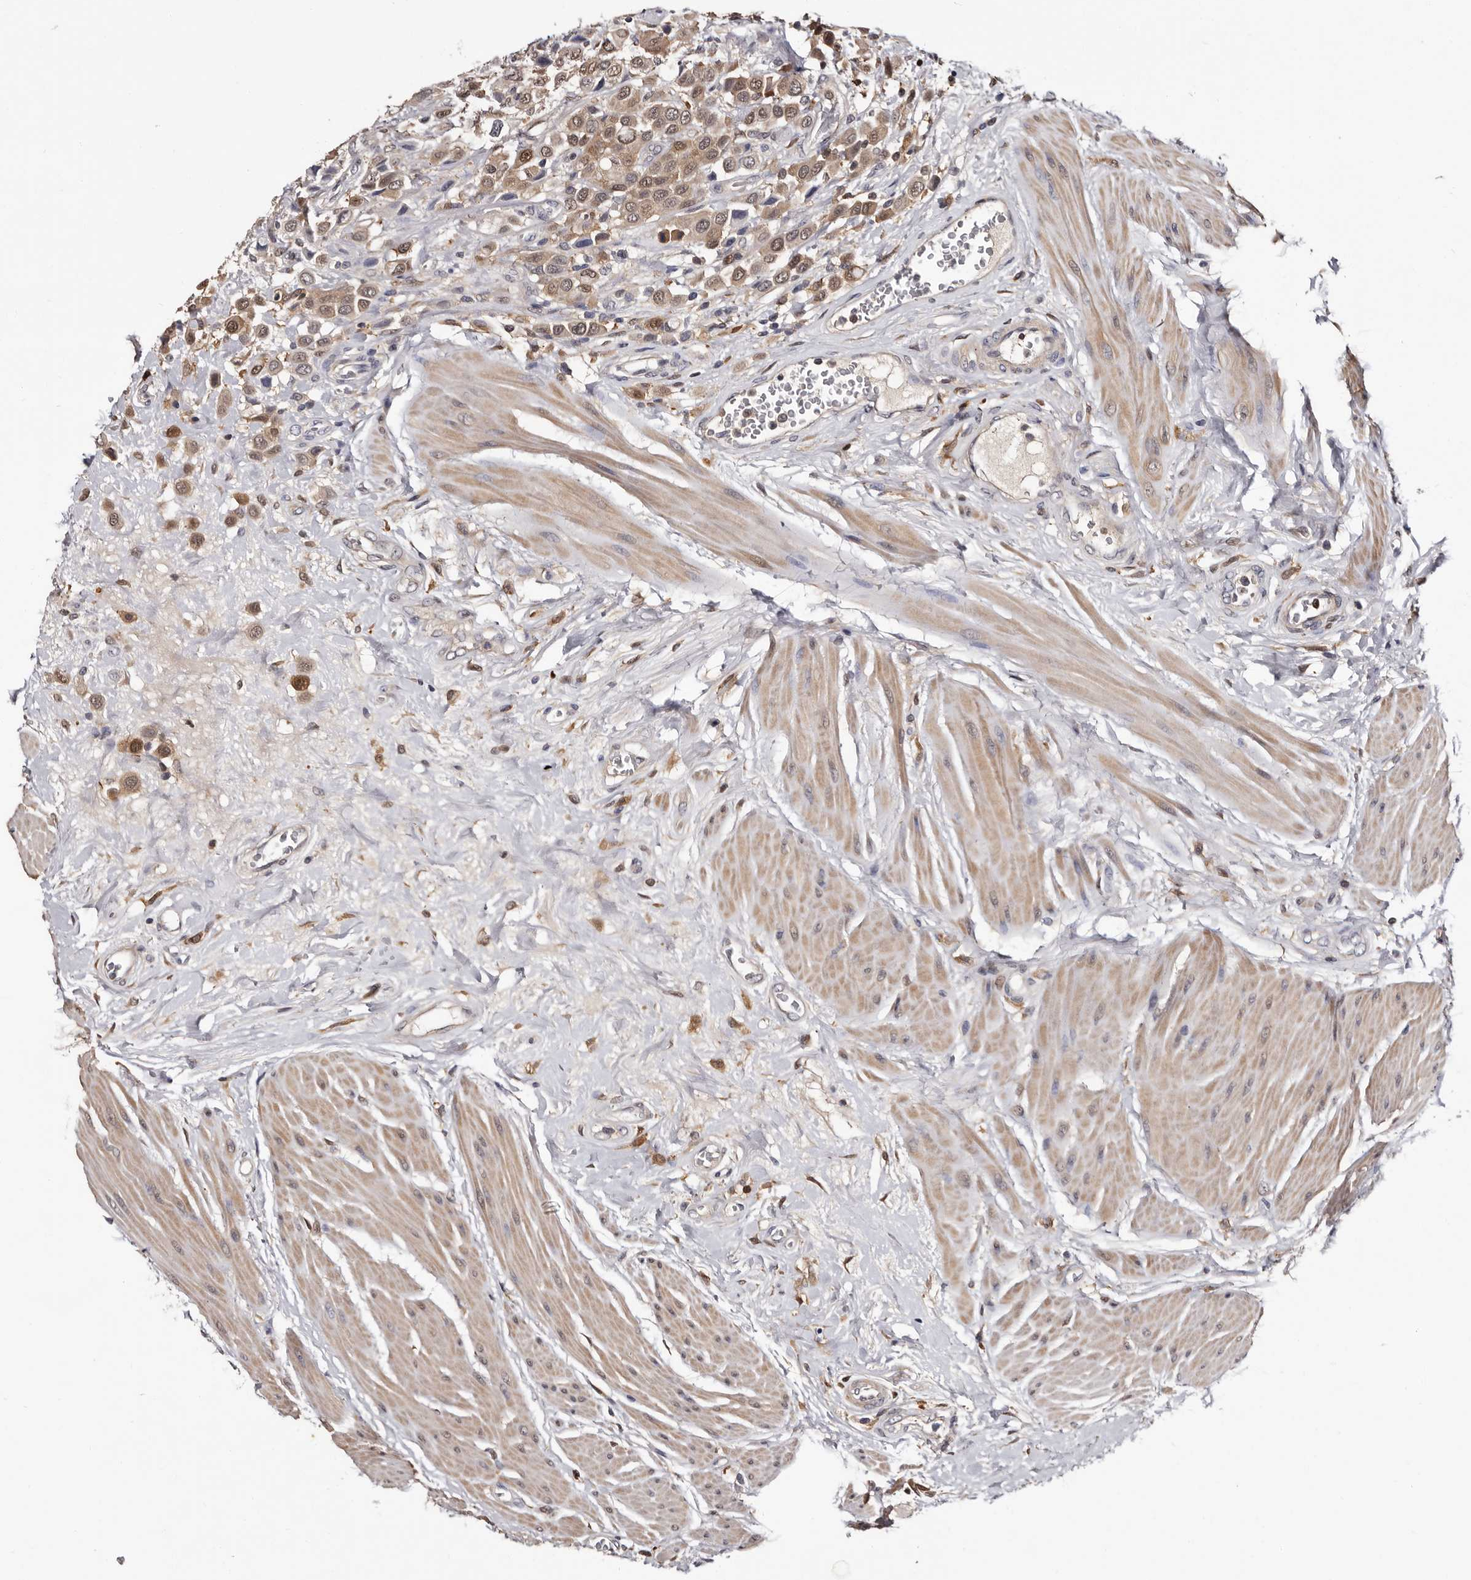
{"staining": {"intensity": "moderate", "quantity": ">75%", "location": "cytoplasmic/membranous,nuclear"}, "tissue": "urothelial cancer", "cell_type": "Tumor cells", "image_type": "cancer", "snomed": [{"axis": "morphology", "description": "Urothelial carcinoma, High grade"}, {"axis": "topography", "description": "Urinary bladder"}], "caption": "High-magnification brightfield microscopy of urothelial cancer stained with DAB (3,3'-diaminobenzidine) (brown) and counterstained with hematoxylin (blue). tumor cells exhibit moderate cytoplasmic/membranous and nuclear expression is seen in approximately>75% of cells.", "gene": "DNPH1", "patient": {"sex": "male", "age": 50}}